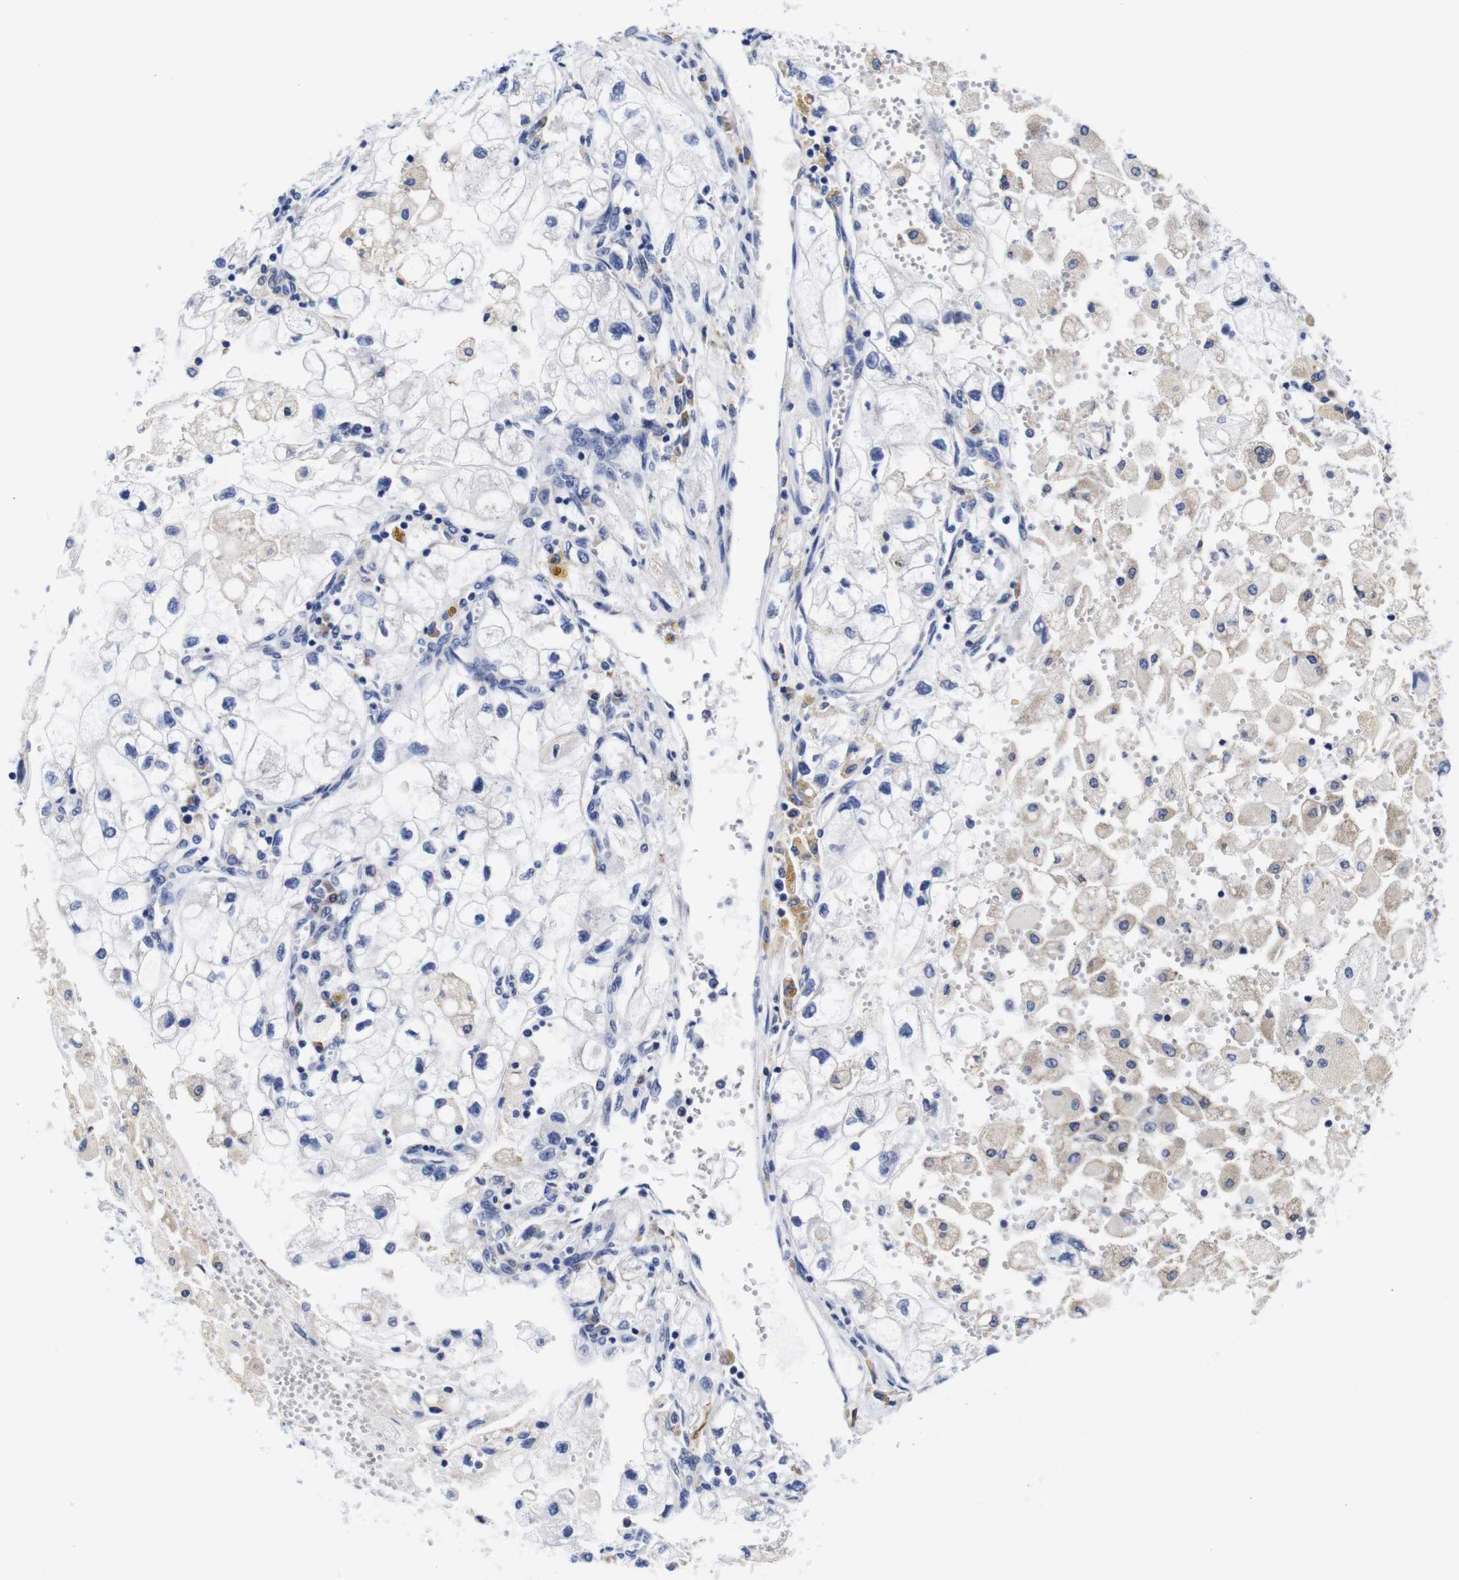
{"staining": {"intensity": "weak", "quantity": "<25%", "location": "cytoplasmic/membranous"}, "tissue": "renal cancer", "cell_type": "Tumor cells", "image_type": "cancer", "snomed": [{"axis": "morphology", "description": "Adenocarcinoma, NOS"}, {"axis": "topography", "description": "Kidney"}], "caption": "IHC of human adenocarcinoma (renal) shows no positivity in tumor cells. The staining is performed using DAB brown chromogen with nuclei counter-stained in using hematoxylin.", "gene": "CLEC4G", "patient": {"sex": "female", "age": 70}}